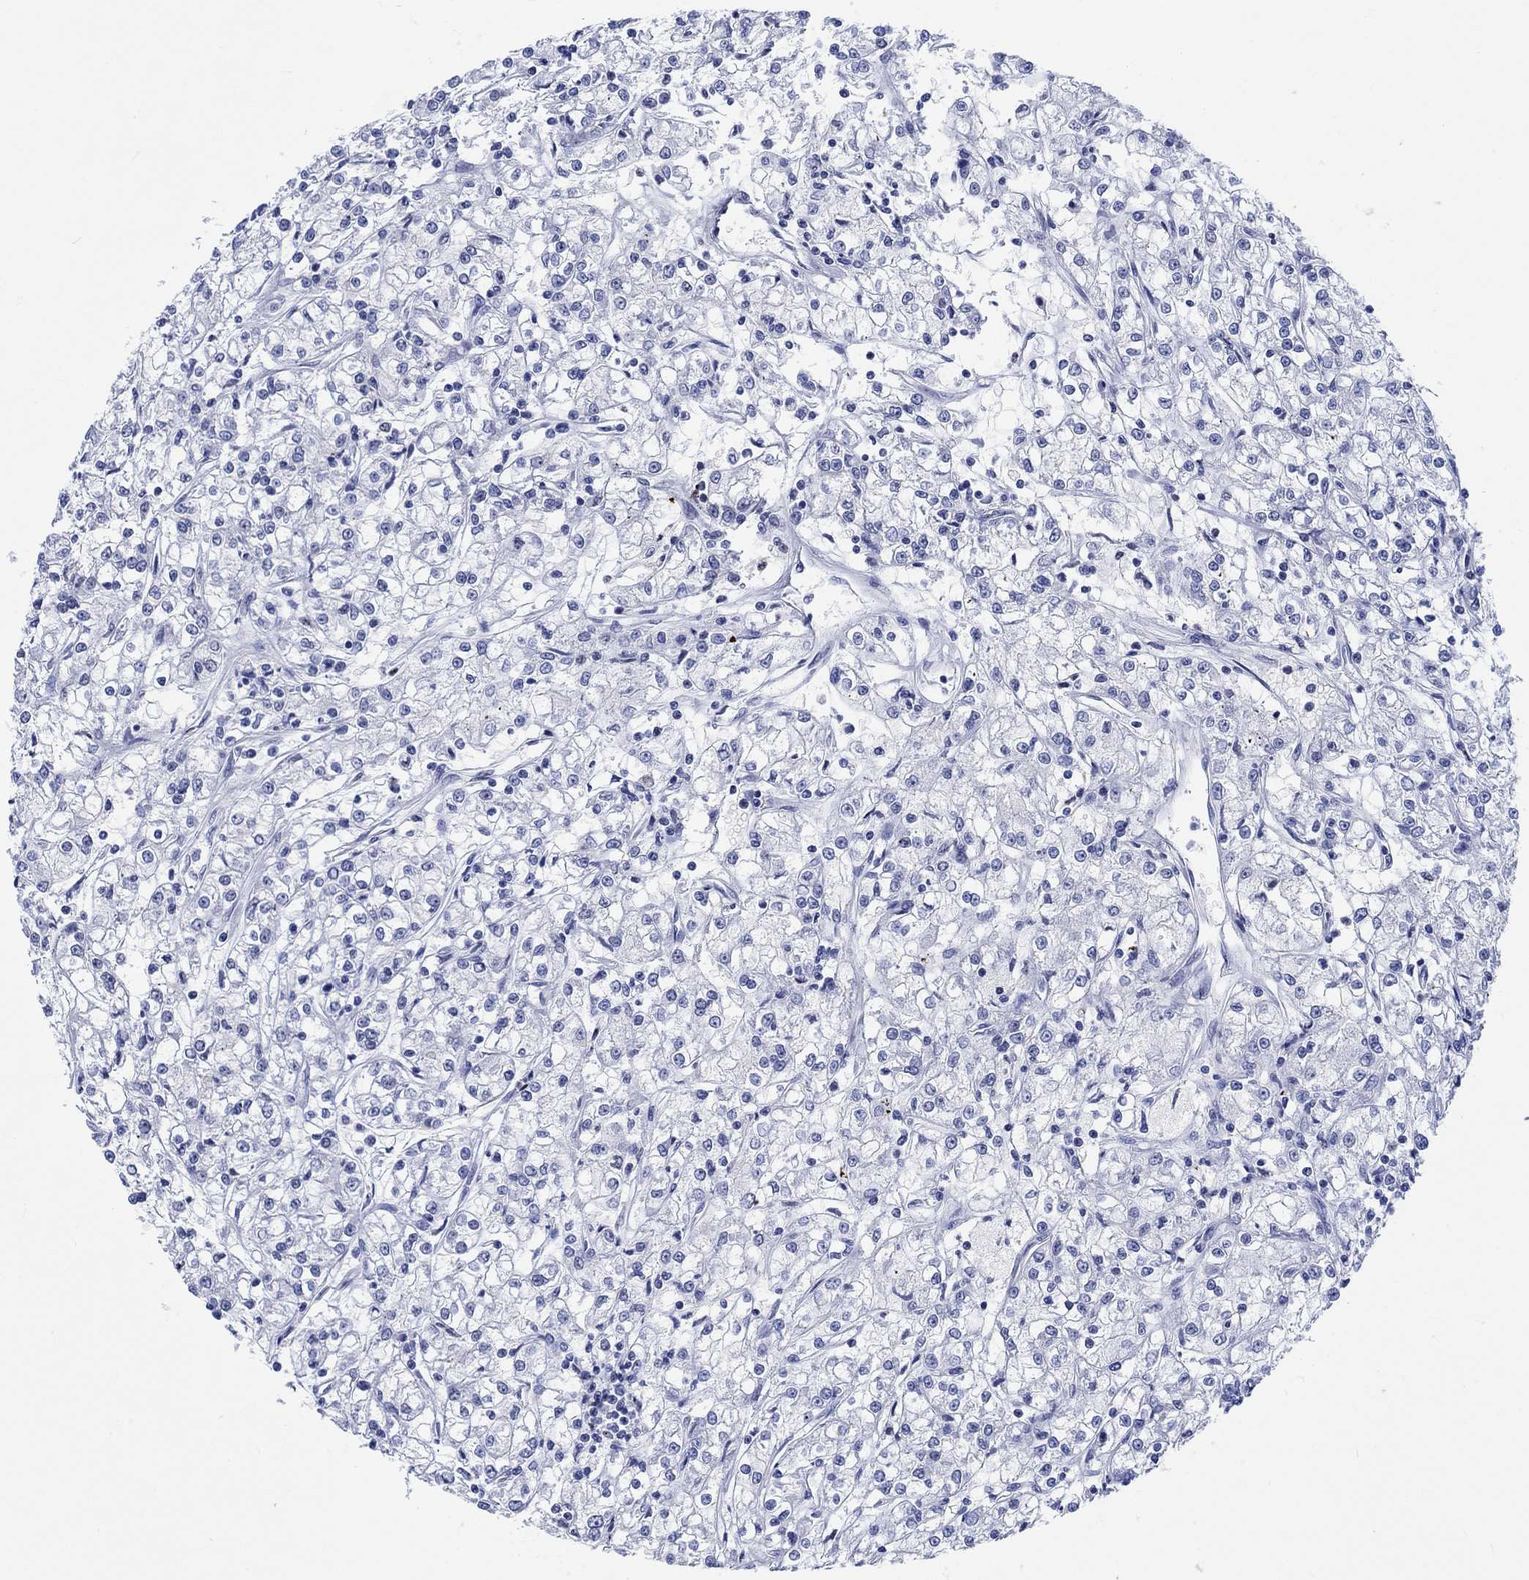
{"staining": {"intensity": "negative", "quantity": "none", "location": "none"}, "tissue": "renal cancer", "cell_type": "Tumor cells", "image_type": "cancer", "snomed": [{"axis": "morphology", "description": "Adenocarcinoma, NOS"}, {"axis": "topography", "description": "Kidney"}], "caption": "An immunohistochemistry micrograph of renal cancer (adenocarcinoma) is shown. There is no staining in tumor cells of renal cancer (adenocarcinoma).", "gene": "ZNF446", "patient": {"sex": "female", "age": 59}}